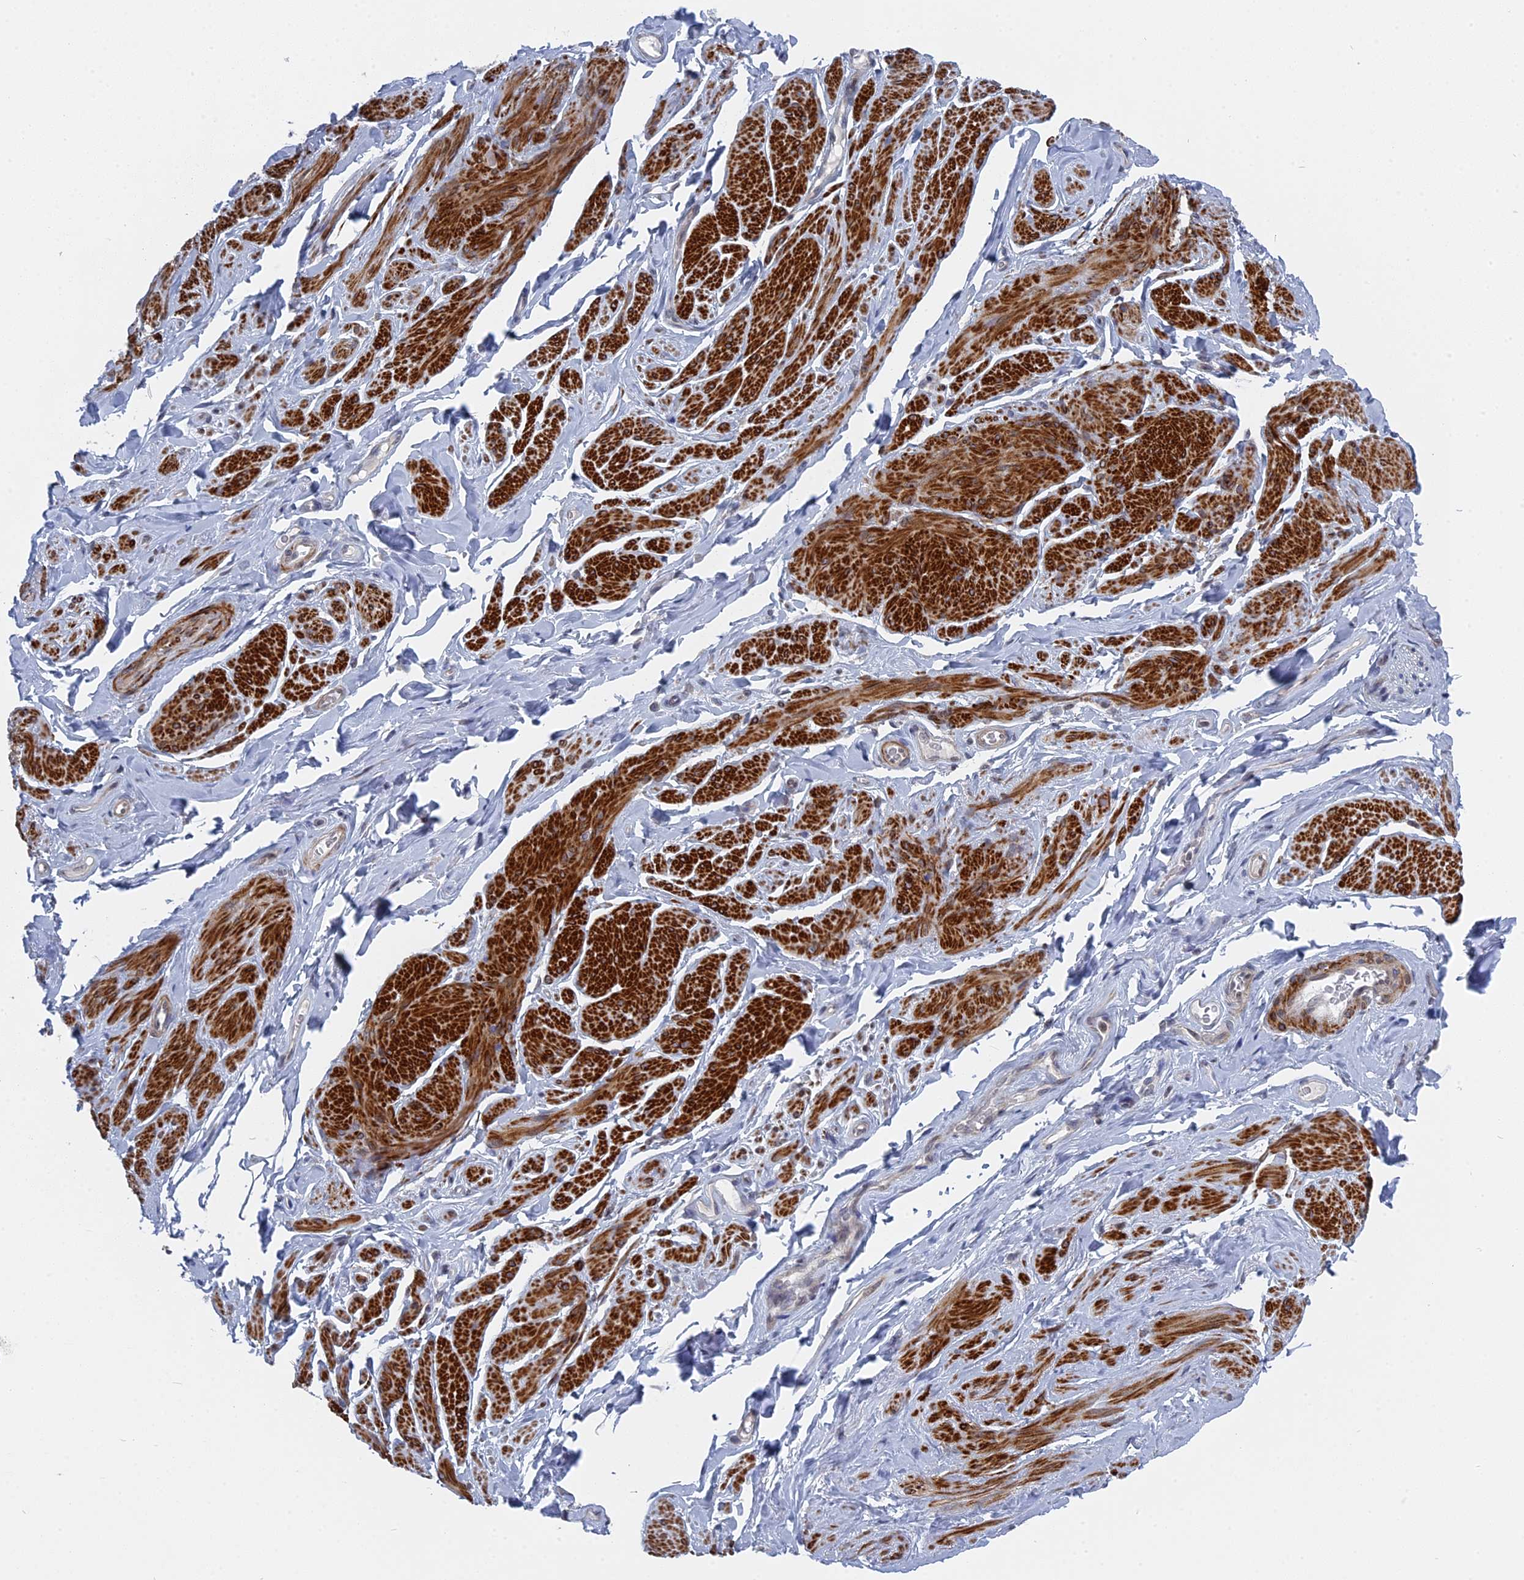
{"staining": {"intensity": "strong", "quantity": "25%-75%", "location": "cytoplasmic/membranous"}, "tissue": "smooth muscle", "cell_type": "Smooth muscle cells", "image_type": "normal", "snomed": [{"axis": "morphology", "description": "Normal tissue, NOS"}, {"axis": "topography", "description": "Smooth muscle"}, {"axis": "topography", "description": "Peripheral nerve tissue"}], "caption": "The image exhibits staining of normal smooth muscle, revealing strong cytoplasmic/membranous protein expression (brown color) within smooth muscle cells.", "gene": "MTRF1", "patient": {"sex": "male", "age": 69}}